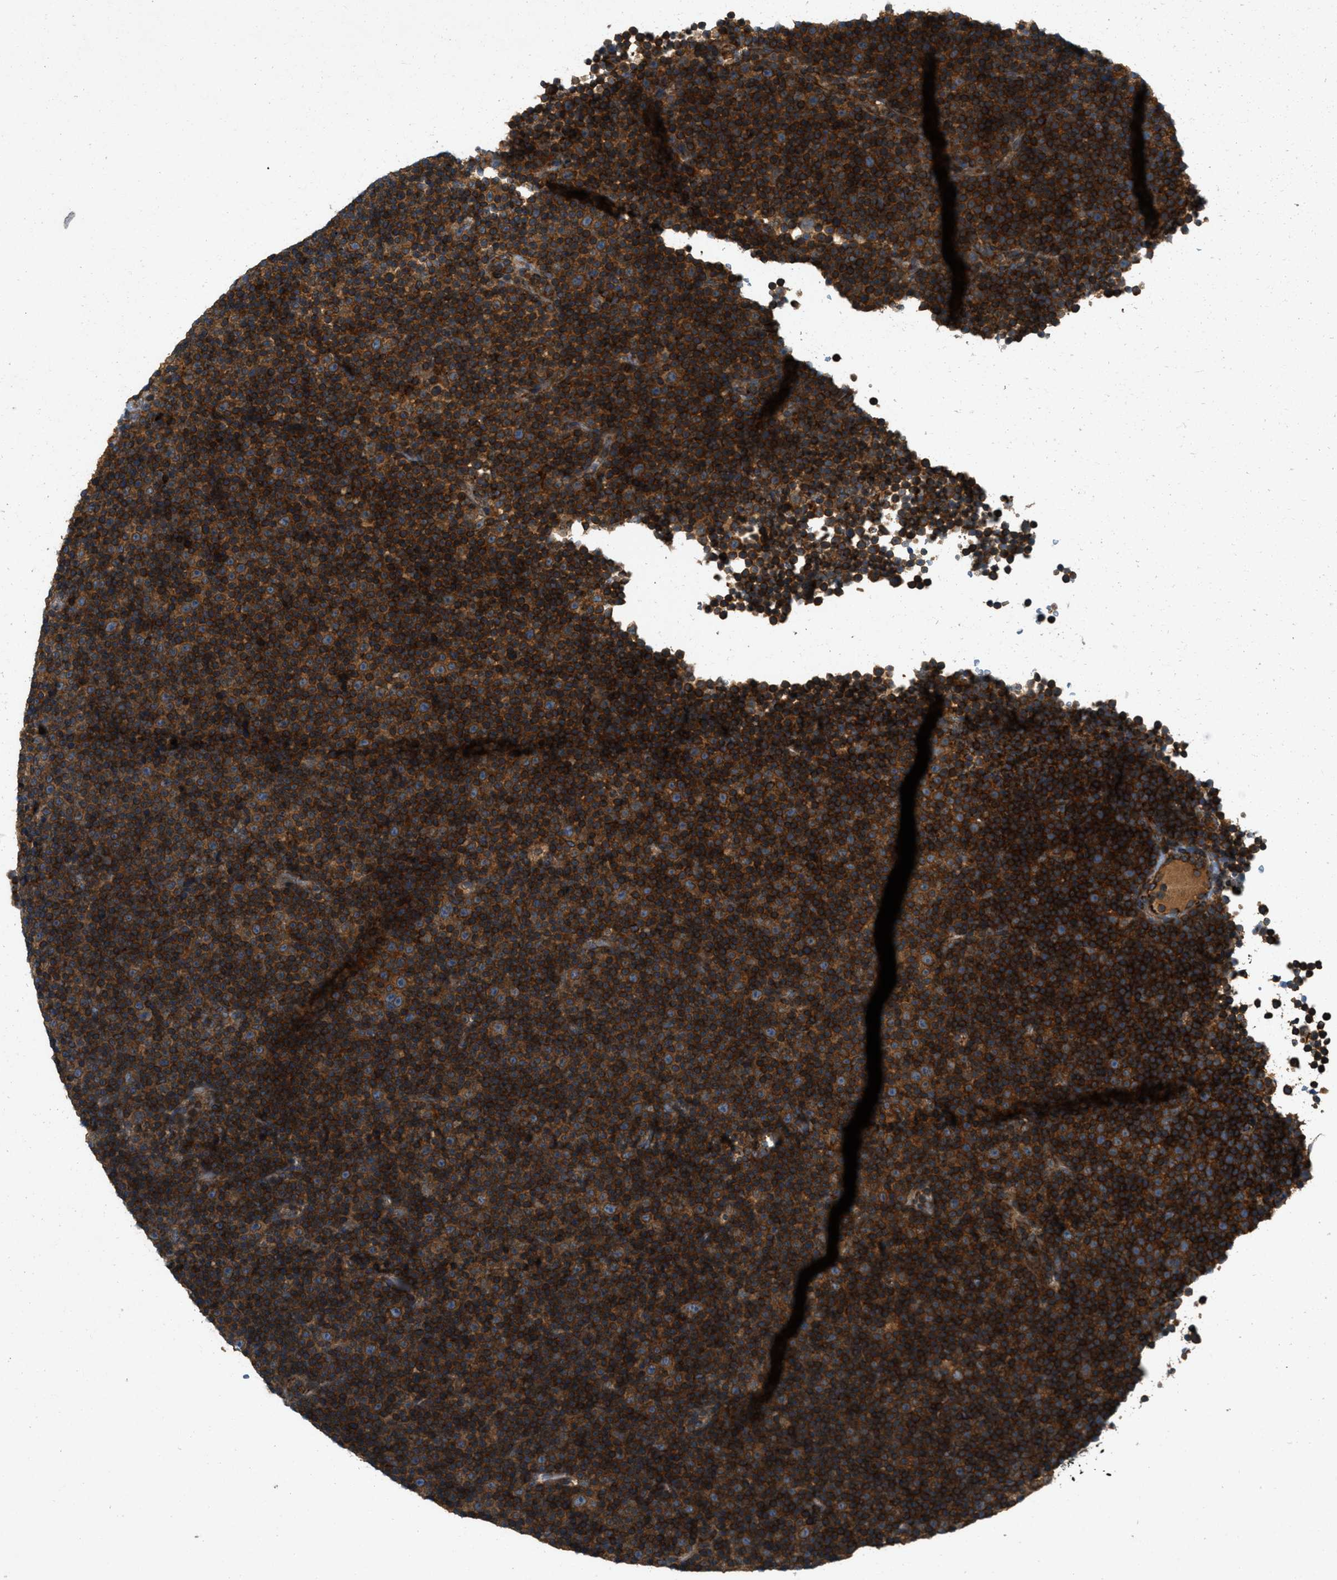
{"staining": {"intensity": "strong", "quantity": ">75%", "location": "cytoplasmic/membranous"}, "tissue": "lymphoma", "cell_type": "Tumor cells", "image_type": "cancer", "snomed": [{"axis": "morphology", "description": "Malignant lymphoma, non-Hodgkin's type, Low grade"}, {"axis": "topography", "description": "Lymph node"}], "caption": "Lymphoma stained with DAB immunohistochemistry shows high levels of strong cytoplasmic/membranous staining in about >75% of tumor cells.", "gene": "PCDH18", "patient": {"sex": "female", "age": 67}}